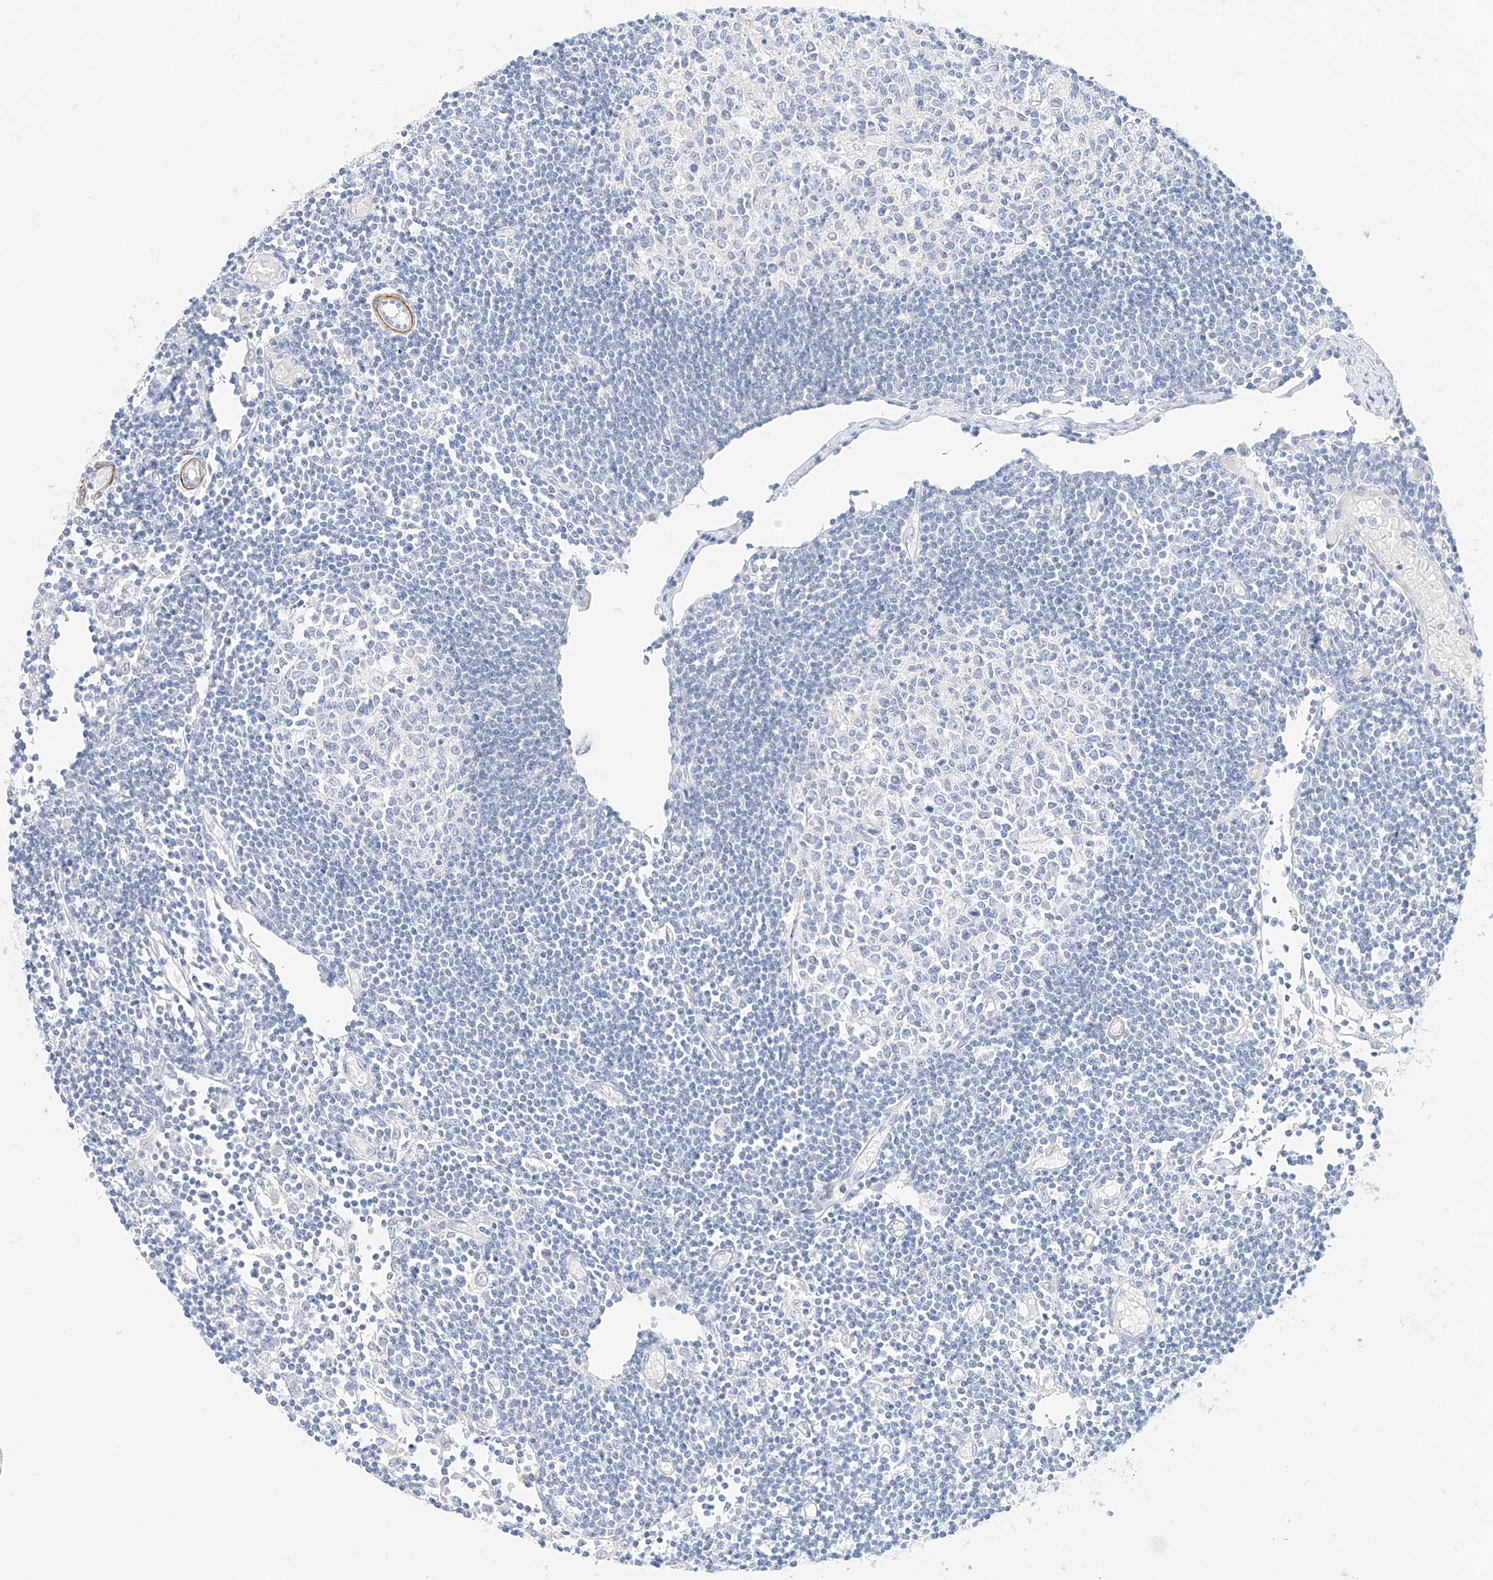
{"staining": {"intensity": "negative", "quantity": "none", "location": "none"}, "tissue": "lymph node", "cell_type": "Germinal center cells", "image_type": "normal", "snomed": [{"axis": "morphology", "description": "Normal tissue, NOS"}, {"axis": "topography", "description": "Lymph node"}], "caption": "This is a histopathology image of IHC staining of normal lymph node, which shows no positivity in germinal center cells.", "gene": "ST3GAL5", "patient": {"sex": "female", "age": 11}}